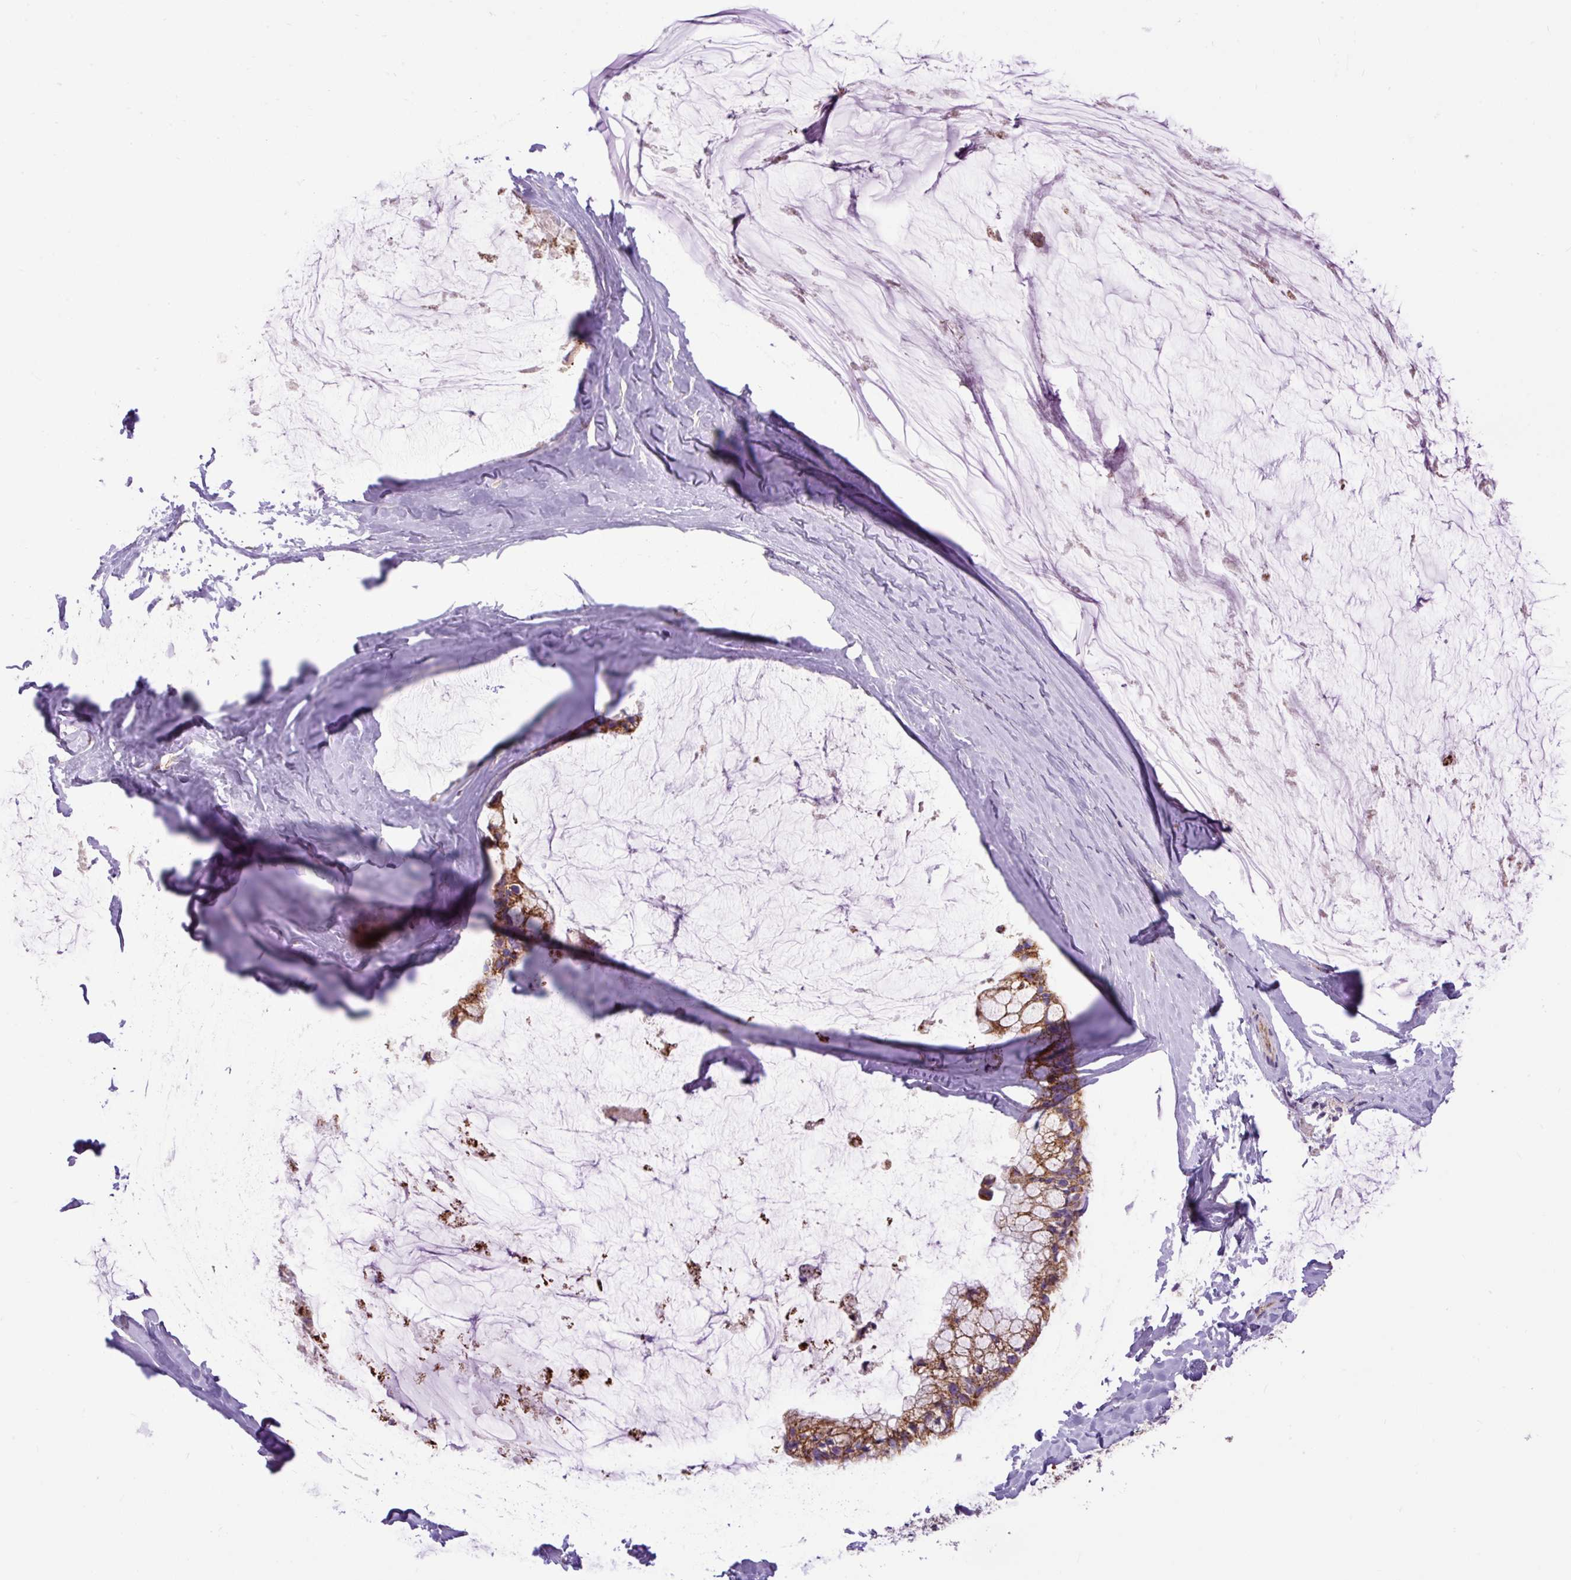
{"staining": {"intensity": "moderate", "quantity": ">75%", "location": "cytoplasmic/membranous"}, "tissue": "ovarian cancer", "cell_type": "Tumor cells", "image_type": "cancer", "snomed": [{"axis": "morphology", "description": "Cystadenocarcinoma, mucinous, NOS"}, {"axis": "topography", "description": "Ovary"}], "caption": "Ovarian cancer (mucinous cystadenocarcinoma) was stained to show a protein in brown. There is medium levels of moderate cytoplasmic/membranous staining in about >75% of tumor cells.", "gene": "TOMM40", "patient": {"sex": "female", "age": 39}}